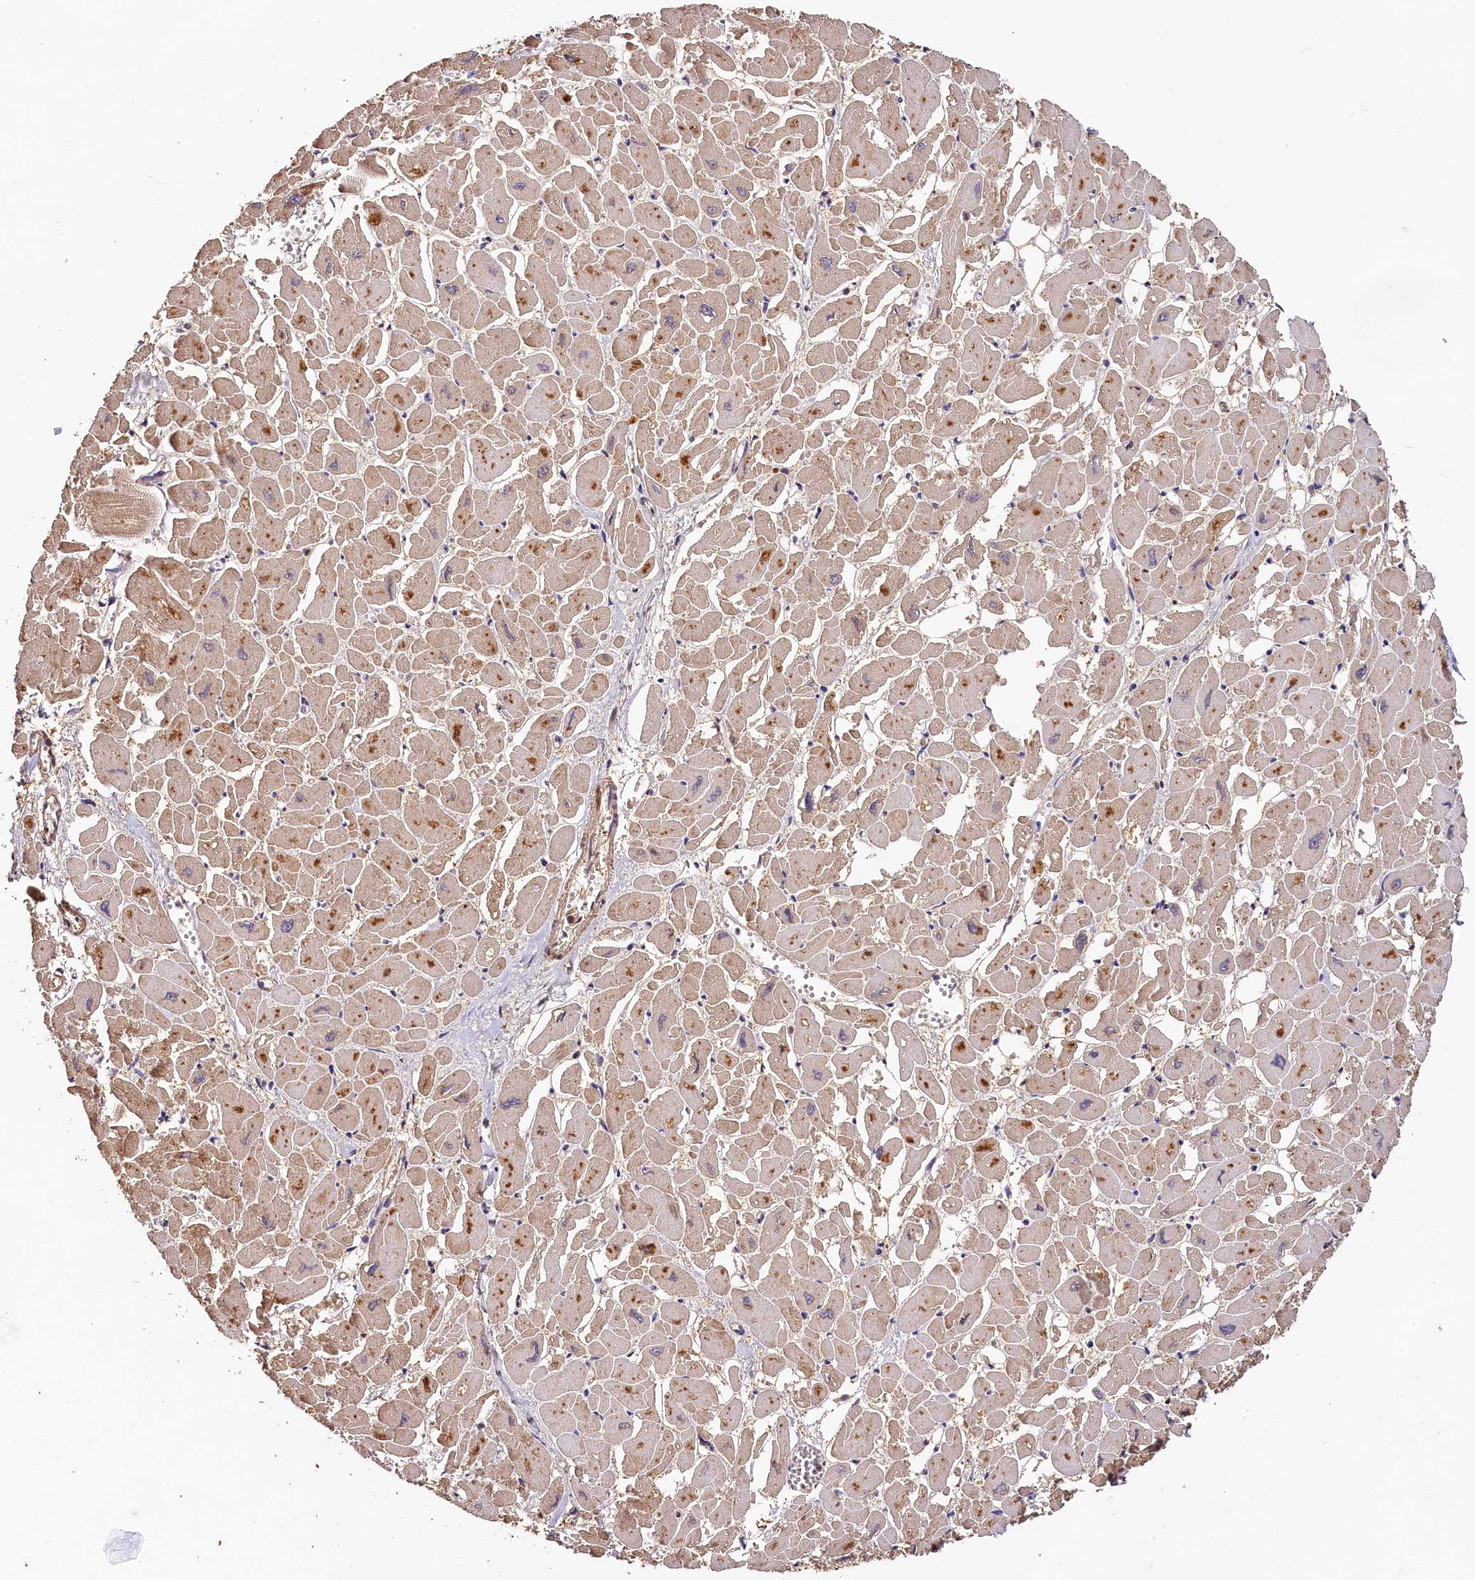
{"staining": {"intensity": "weak", "quantity": "<25%", "location": "cytoplasmic/membranous"}, "tissue": "heart muscle", "cell_type": "Cardiomyocytes", "image_type": "normal", "snomed": [{"axis": "morphology", "description": "Normal tissue, NOS"}, {"axis": "topography", "description": "Heart"}], "caption": "Protein analysis of normal heart muscle displays no significant expression in cardiomyocytes. (DAB (3,3'-diaminobenzidine) IHC, high magnification).", "gene": "HMOX2", "patient": {"sex": "male", "age": 54}}